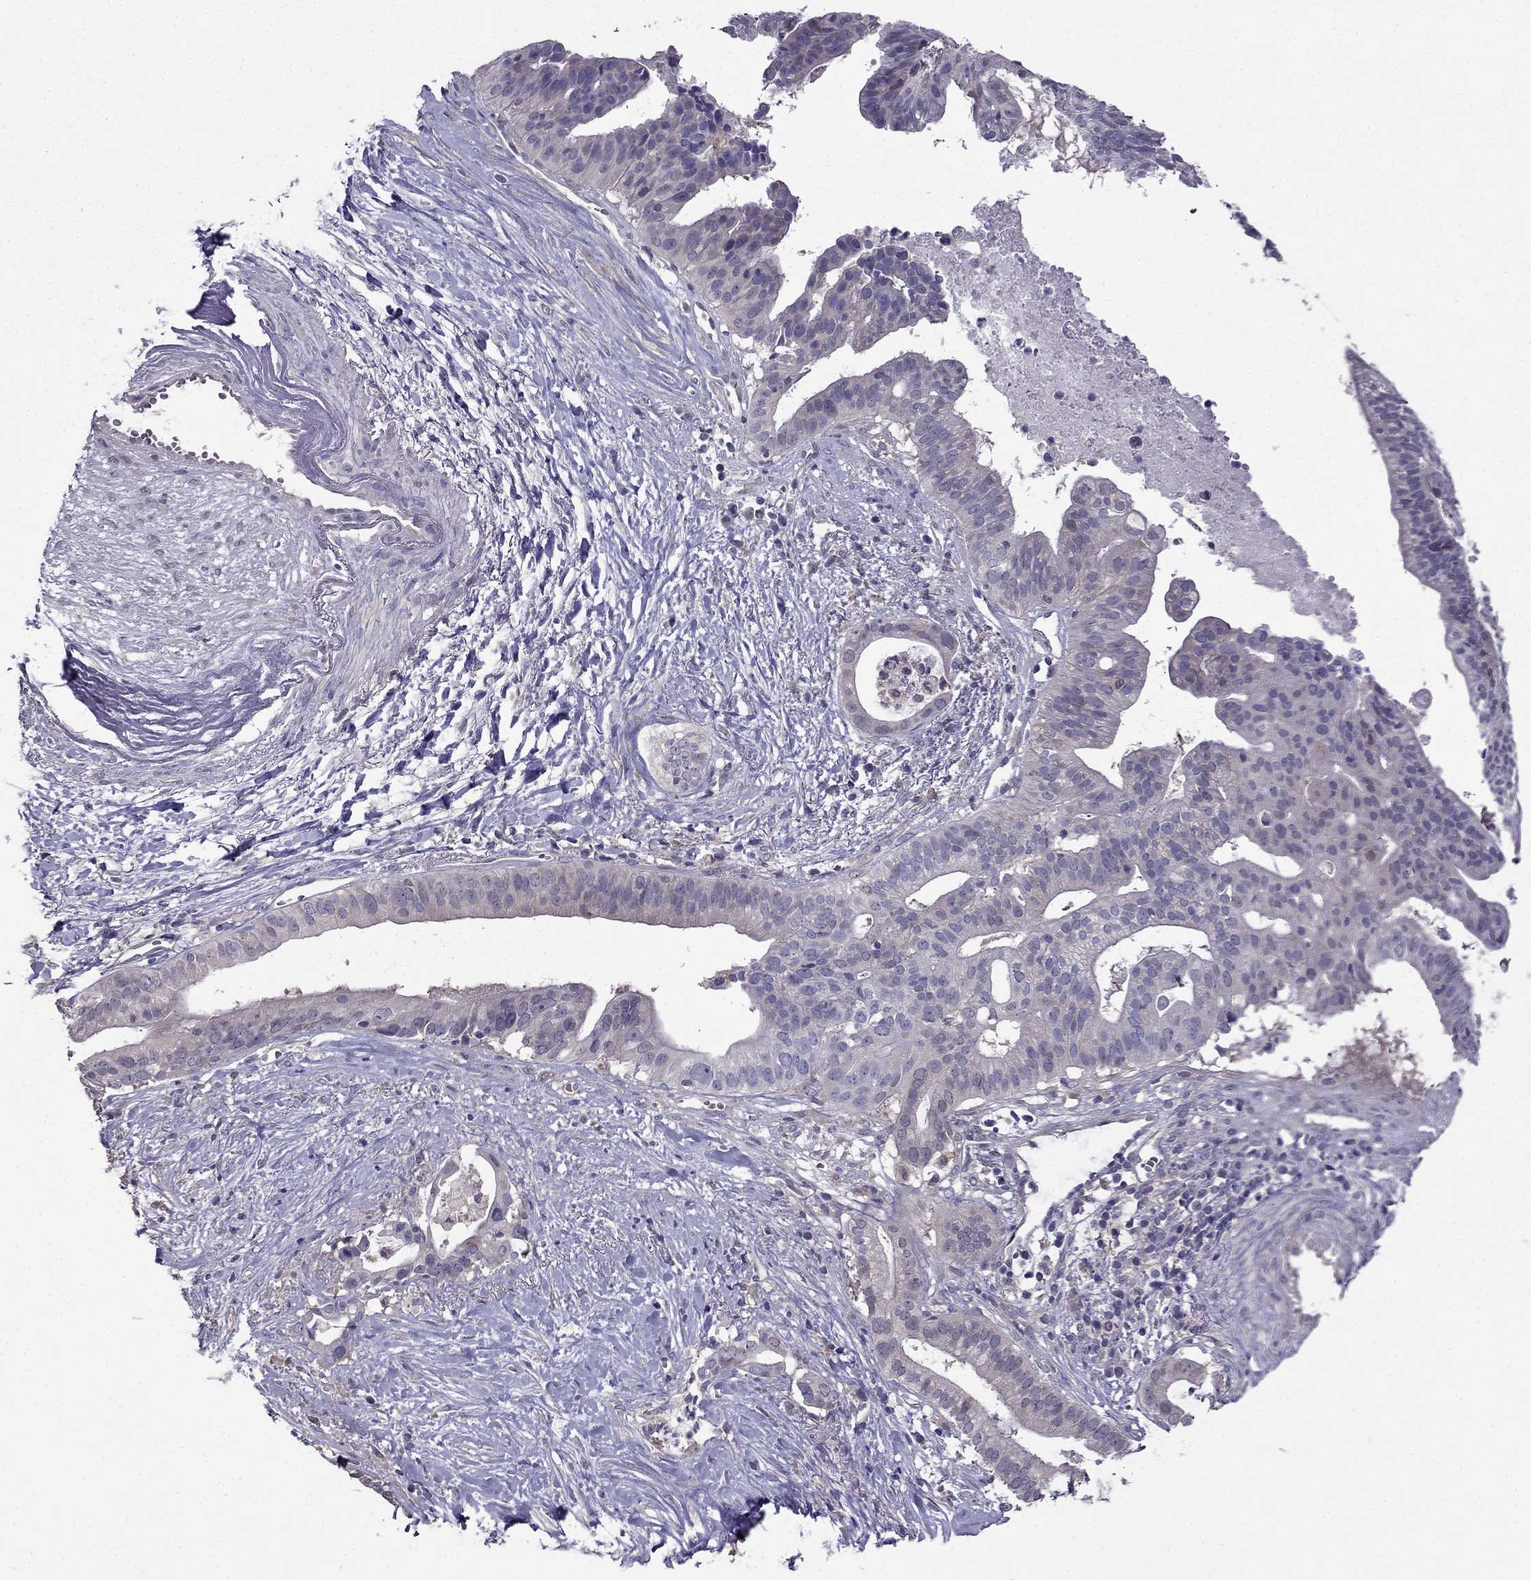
{"staining": {"intensity": "negative", "quantity": "none", "location": "none"}, "tissue": "pancreatic cancer", "cell_type": "Tumor cells", "image_type": "cancer", "snomed": [{"axis": "morphology", "description": "Adenocarcinoma, NOS"}, {"axis": "topography", "description": "Pancreas"}], "caption": "Adenocarcinoma (pancreatic) was stained to show a protein in brown. There is no significant expression in tumor cells. (DAB (3,3'-diaminobenzidine) immunohistochemistry (IHC) with hematoxylin counter stain).", "gene": "SCNN1D", "patient": {"sex": "male", "age": 61}}